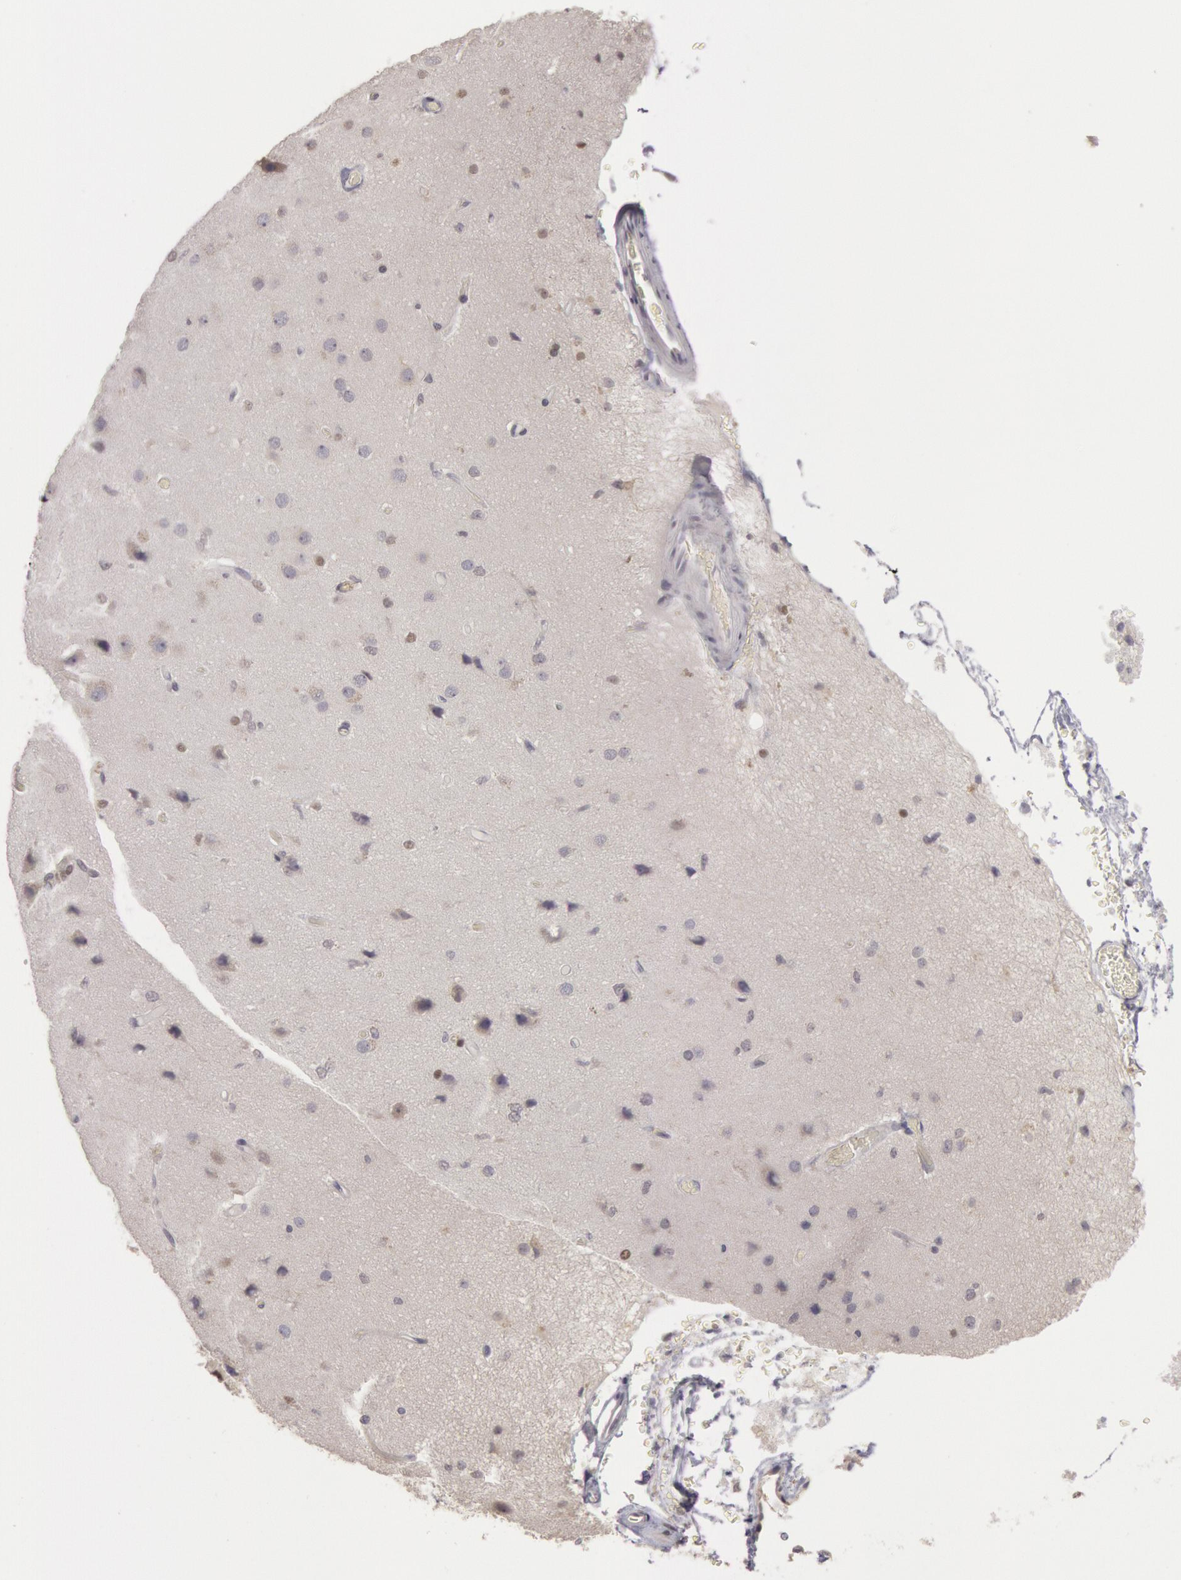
{"staining": {"intensity": "negative", "quantity": "none", "location": "none"}, "tissue": "cerebral cortex", "cell_type": "Endothelial cells", "image_type": "normal", "snomed": [{"axis": "morphology", "description": "Normal tissue, NOS"}, {"axis": "morphology", "description": "Glioma, malignant, High grade"}, {"axis": "topography", "description": "Cerebral cortex"}], "caption": "This is a photomicrograph of IHC staining of normal cerebral cortex, which shows no positivity in endothelial cells. (Immunohistochemistry, brightfield microscopy, high magnification).", "gene": "RIMBP3B", "patient": {"sex": "male", "age": 77}}